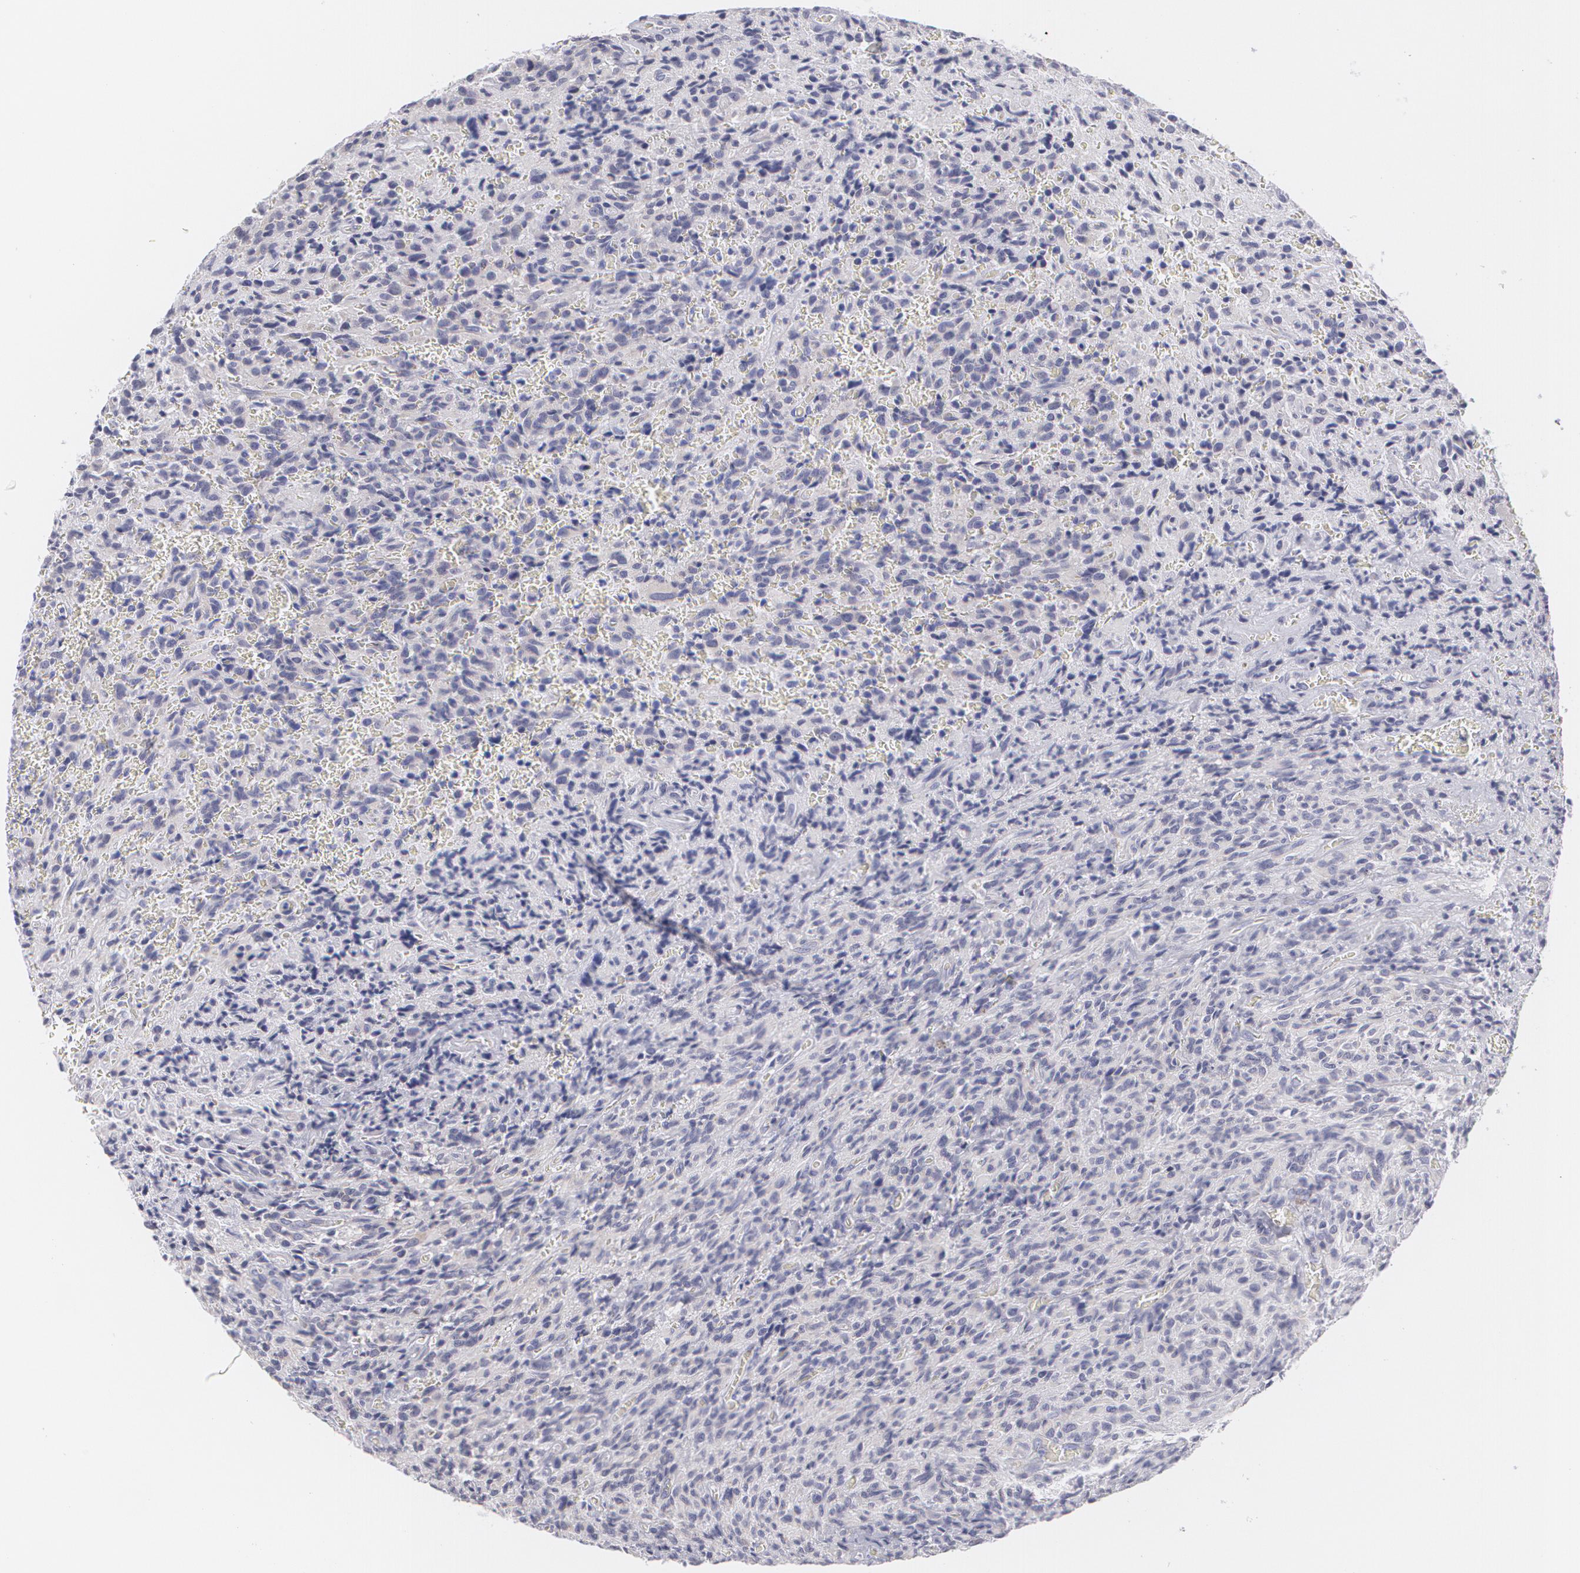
{"staining": {"intensity": "negative", "quantity": "none", "location": "none"}, "tissue": "glioma", "cell_type": "Tumor cells", "image_type": "cancer", "snomed": [{"axis": "morphology", "description": "Glioma, malignant, High grade"}, {"axis": "topography", "description": "Brain"}], "caption": "Immunohistochemical staining of human malignant glioma (high-grade) demonstrates no significant expression in tumor cells.", "gene": "MBNL3", "patient": {"sex": "male", "age": 56}}